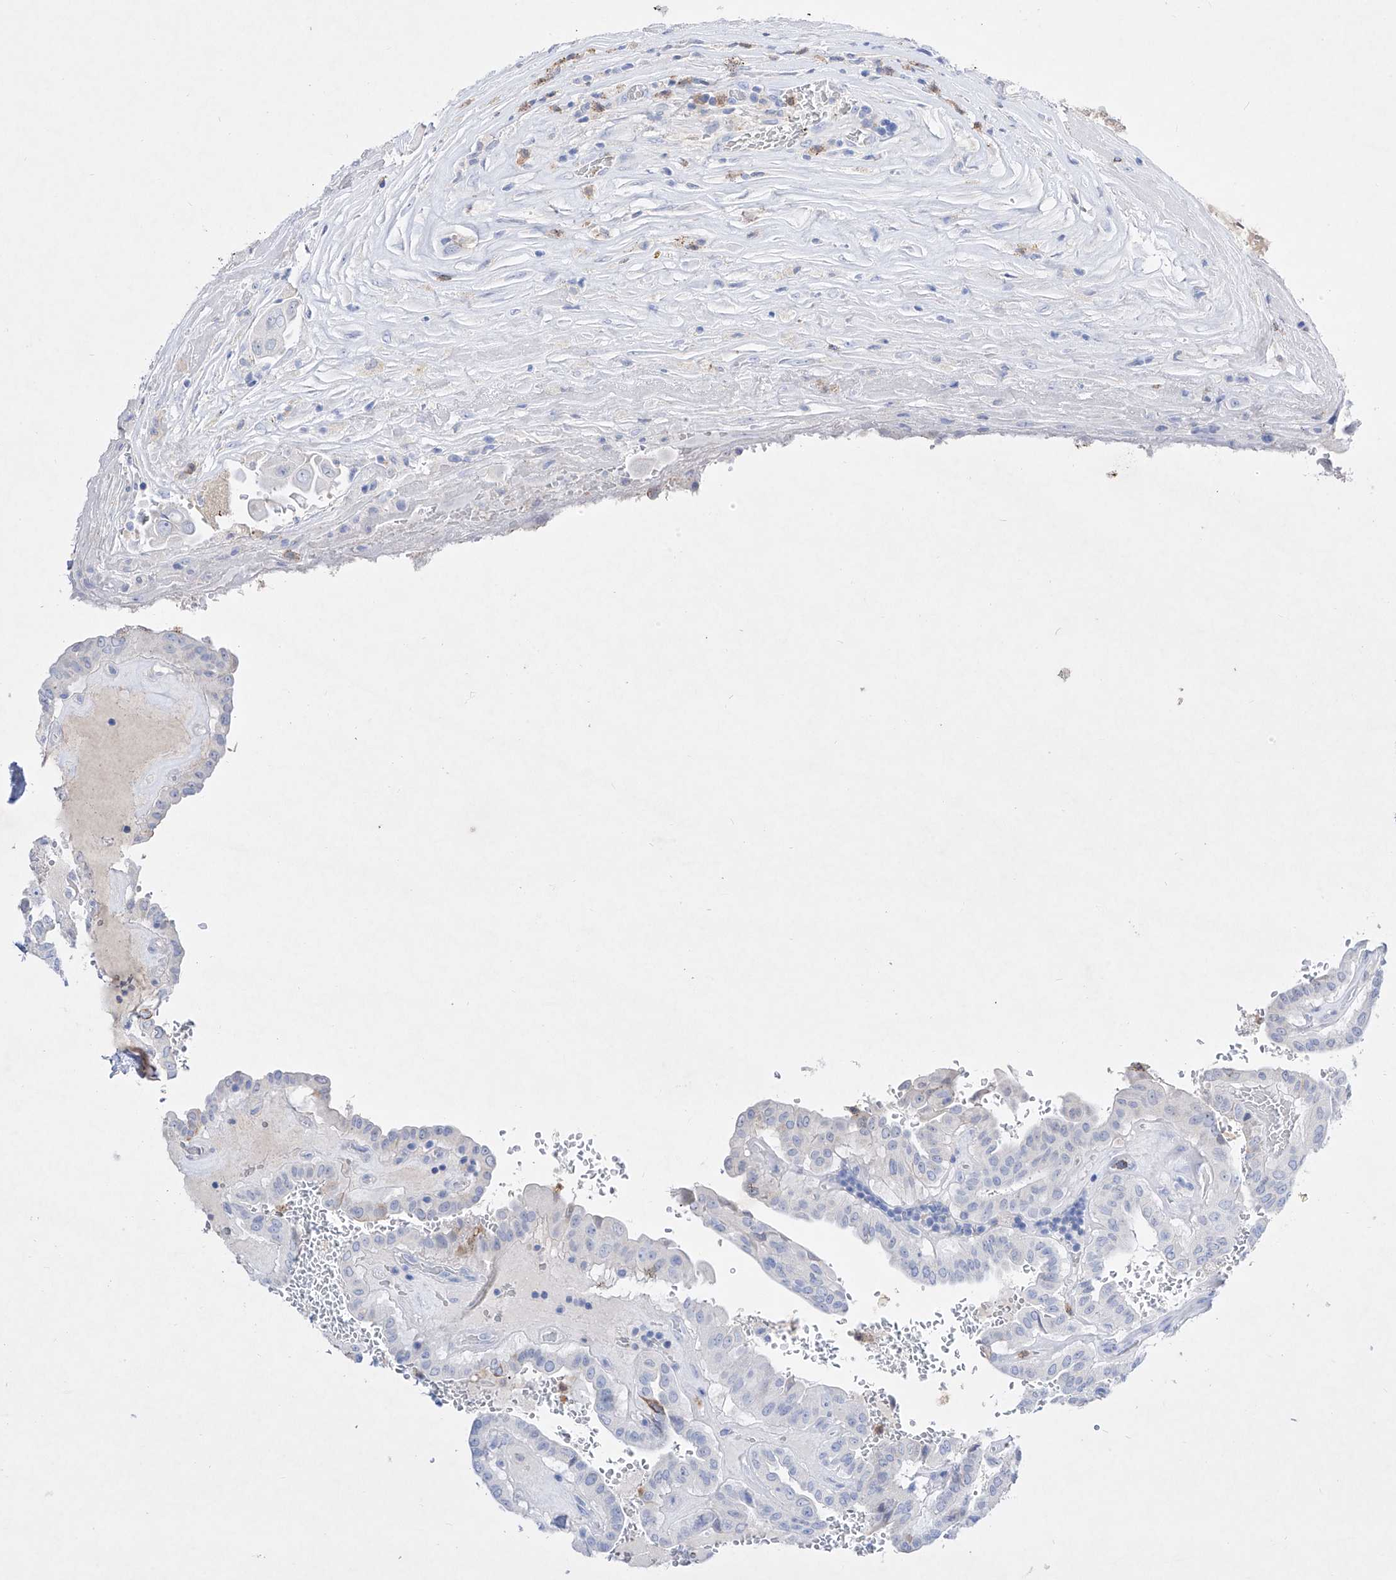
{"staining": {"intensity": "negative", "quantity": "none", "location": "none"}, "tissue": "thyroid cancer", "cell_type": "Tumor cells", "image_type": "cancer", "snomed": [{"axis": "morphology", "description": "Papillary adenocarcinoma, NOS"}, {"axis": "topography", "description": "Thyroid gland"}], "caption": "This is an immunohistochemistry histopathology image of human thyroid cancer (papillary adenocarcinoma). There is no staining in tumor cells.", "gene": "TM7SF2", "patient": {"sex": "male", "age": 77}}